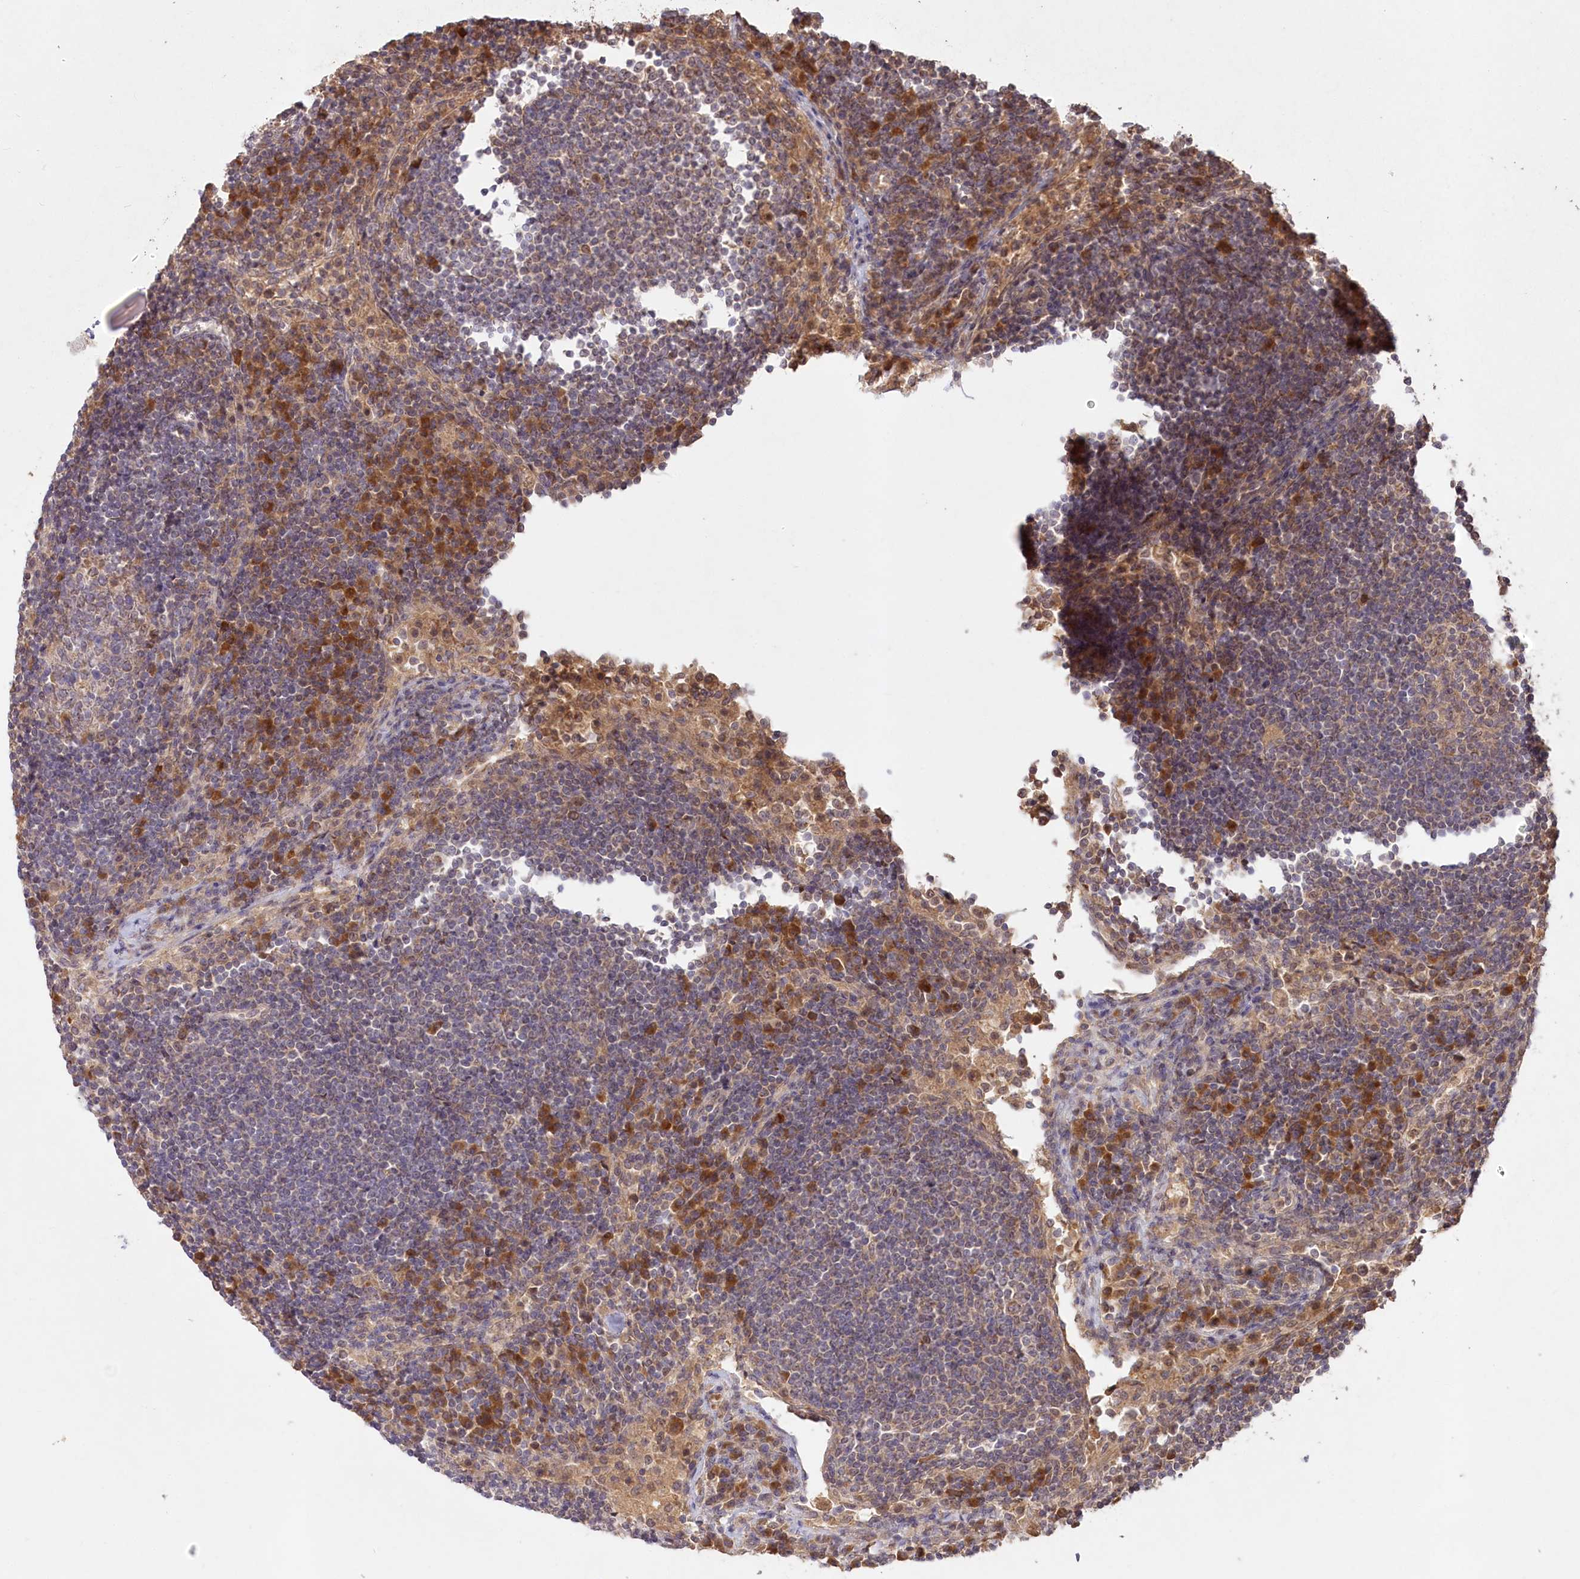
{"staining": {"intensity": "weak", "quantity": "<25%", "location": "cytoplasmic/membranous"}, "tissue": "lymph node", "cell_type": "Germinal center cells", "image_type": "normal", "snomed": [{"axis": "morphology", "description": "Normal tissue, NOS"}, {"axis": "topography", "description": "Lymph node"}], "caption": "IHC of benign human lymph node exhibits no staining in germinal center cells.", "gene": "IRAK1BP1", "patient": {"sex": "female", "age": 53}}